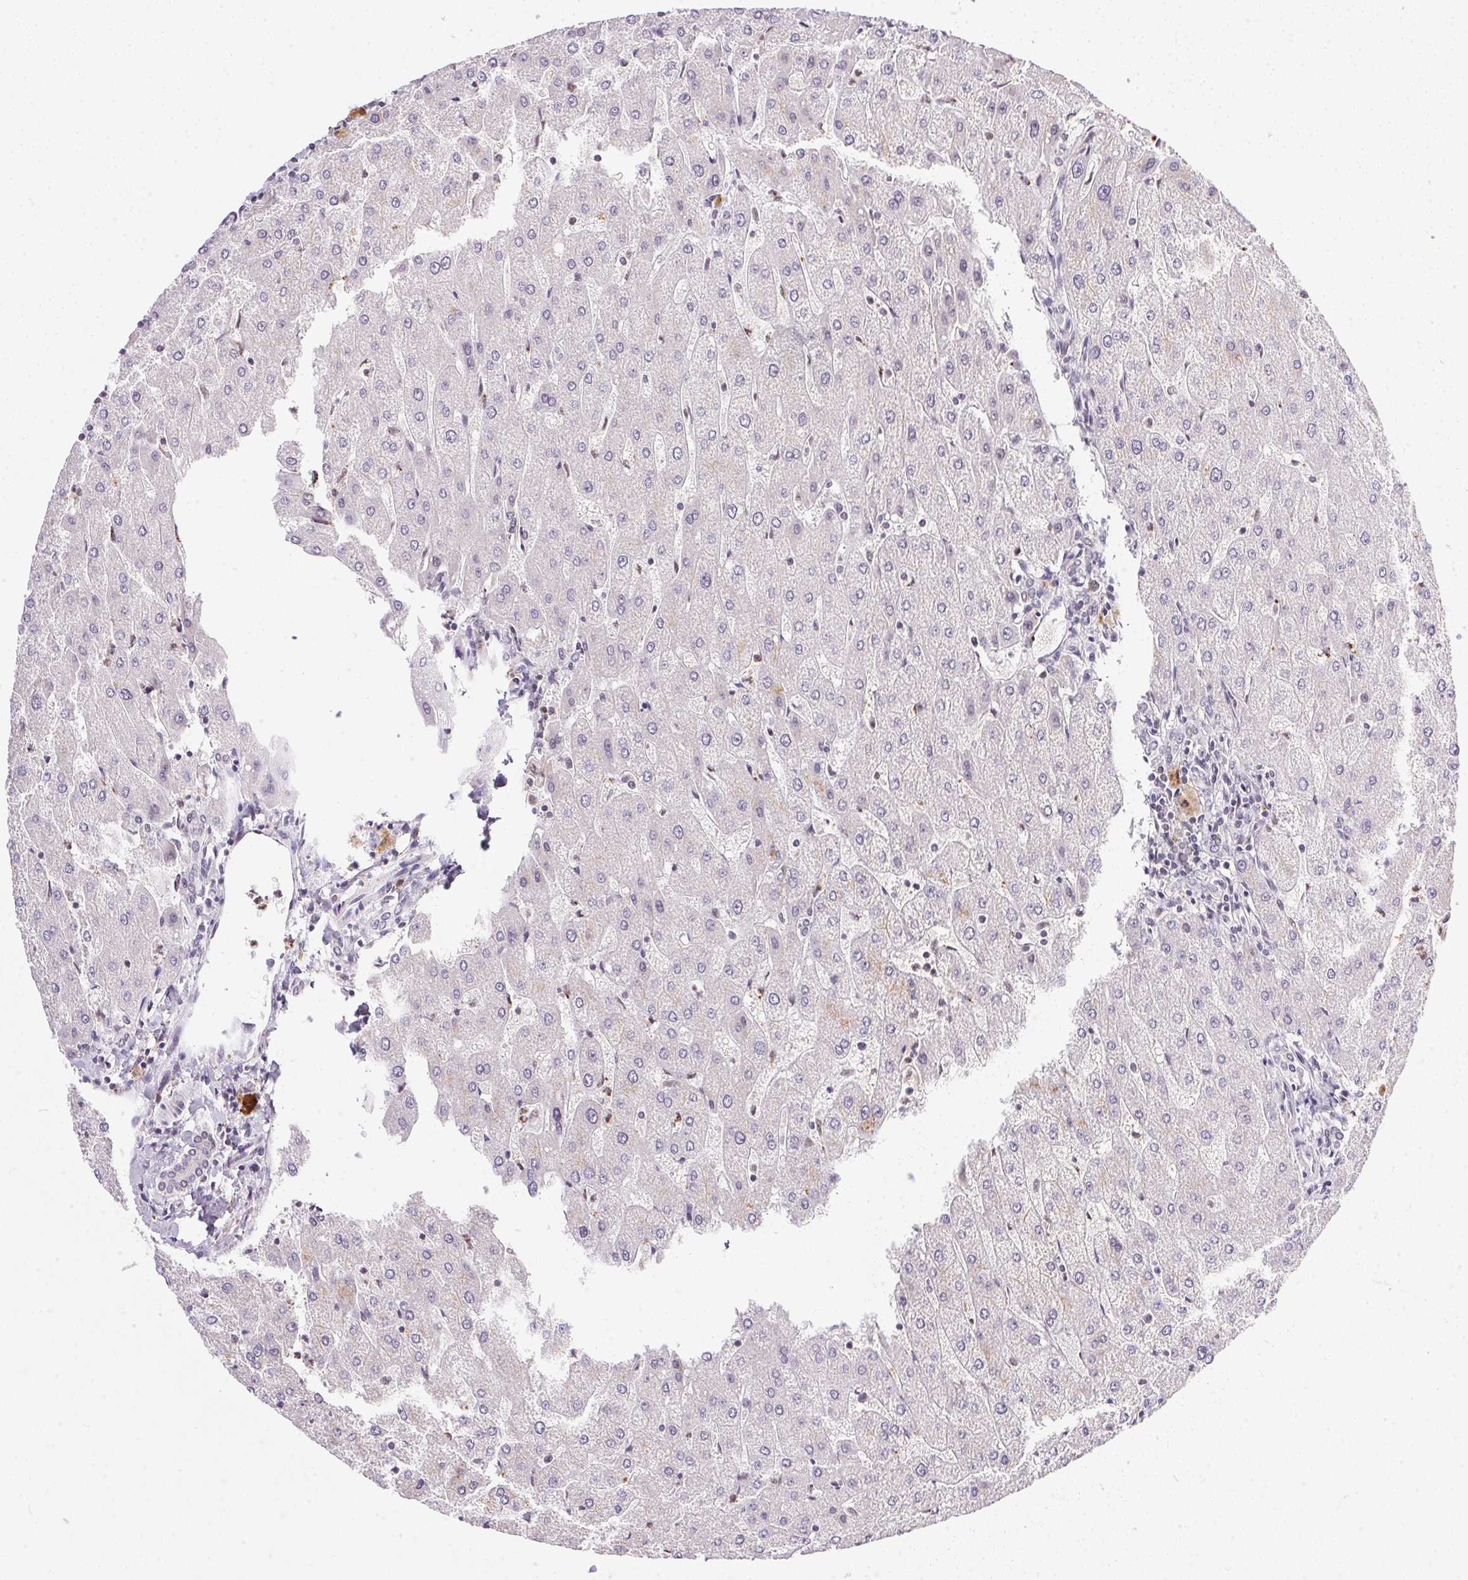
{"staining": {"intensity": "negative", "quantity": "none", "location": "none"}, "tissue": "liver", "cell_type": "Cholangiocytes", "image_type": "normal", "snomed": [{"axis": "morphology", "description": "Normal tissue, NOS"}, {"axis": "topography", "description": "Liver"}], "caption": "Immunohistochemical staining of normal human liver reveals no significant staining in cholangiocytes. (Brightfield microscopy of DAB IHC at high magnification).", "gene": "NFE2L1", "patient": {"sex": "male", "age": 67}}